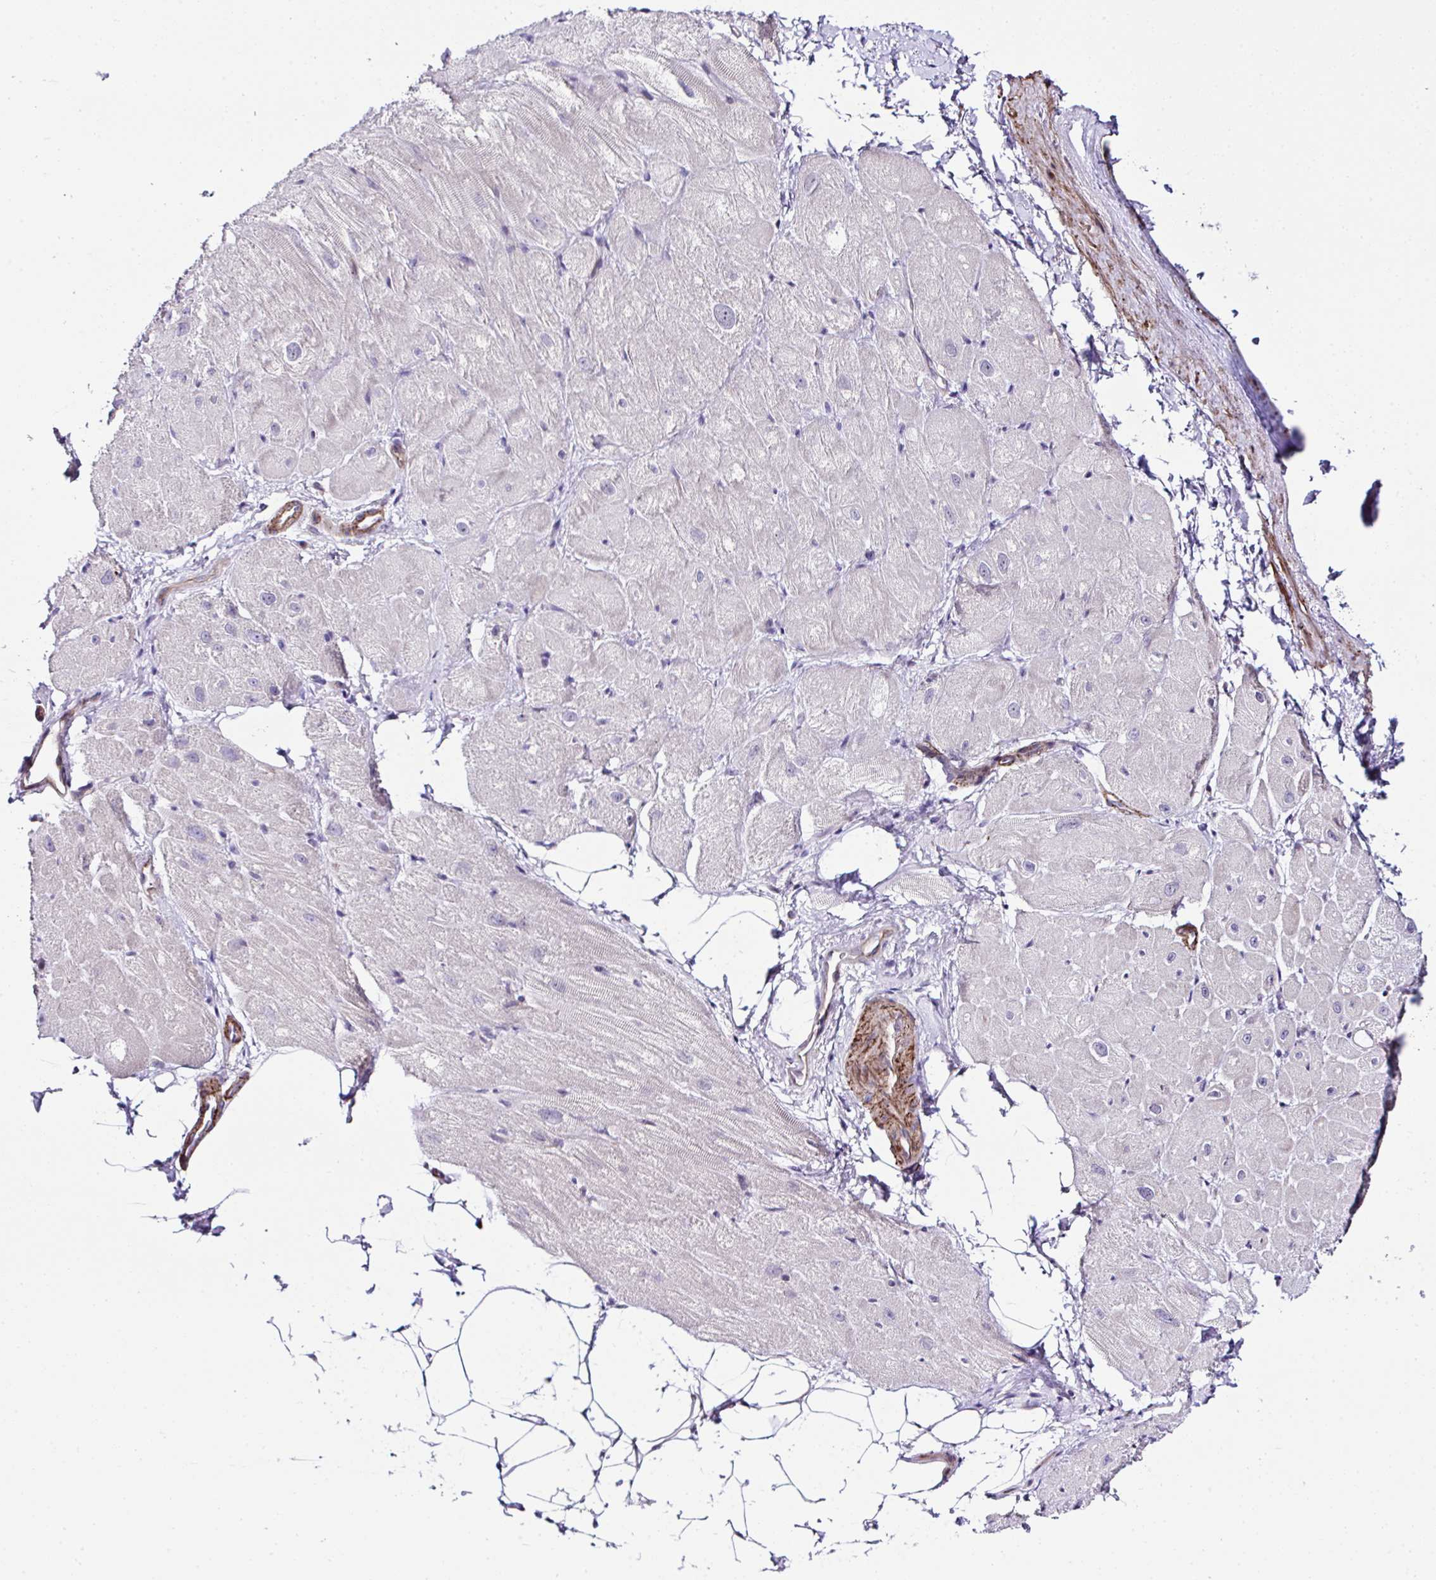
{"staining": {"intensity": "negative", "quantity": "none", "location": "none"}, "tissue": "heart muscle", "cell_type": "Cardiomyocytes", "image_type": "normal", "snomed": [{"axis": "morphology", "description": "Normal tissue, NOS"}, {"axis": "topography", "description": "Heart"}], "caption": "Heart muscle stained for a protein using IHC reveals no positivity cardiomyocytes.", "gene": "FBXO34", "patient": {"sex": "male", "age": 62}}